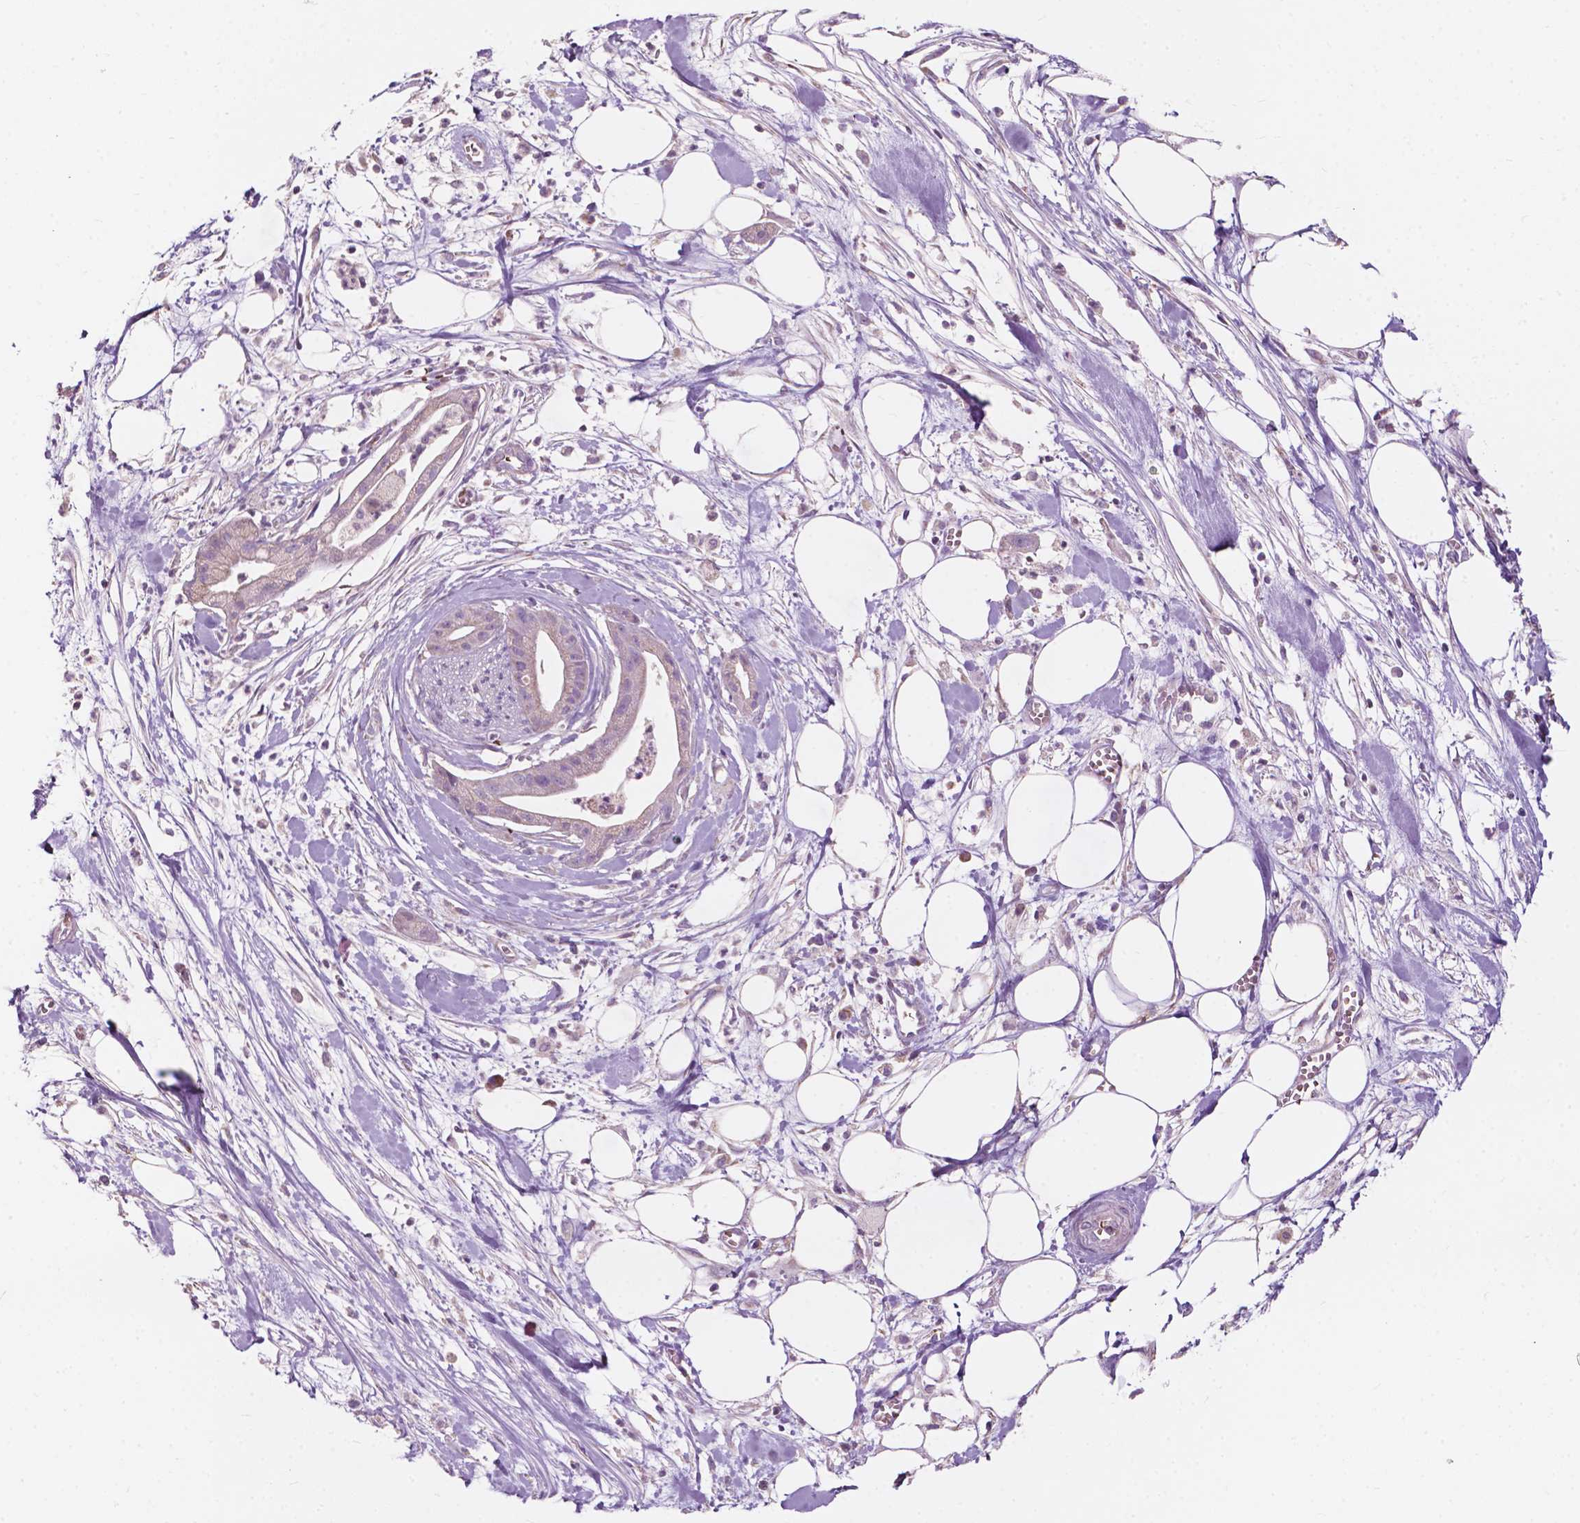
{"staining": {"intensity": "negative", "quantity": "none", "location": "none"}, "tissue": "pancreatic cancer", "cell_type": "Tumor cells", "image_type": "cancer", "snomed": [{"axis": "morphology", "description": "Normal tissue, NOS"}, {"axis": "morphology", "description": "Adenocarcinoma, NOS"}, {"axis": "topography", "description": "Lymph node"}, {"axis": "topography", "description": "Pancreas"}], "caption": "Immunohistochemistry micrograph of pancreatic adenocarcinoma stained for a protein (brown), which reveals no staining in tumor cells.", "gene": "NDUFS1", "patient": {"sex": "female", "age": 58}}